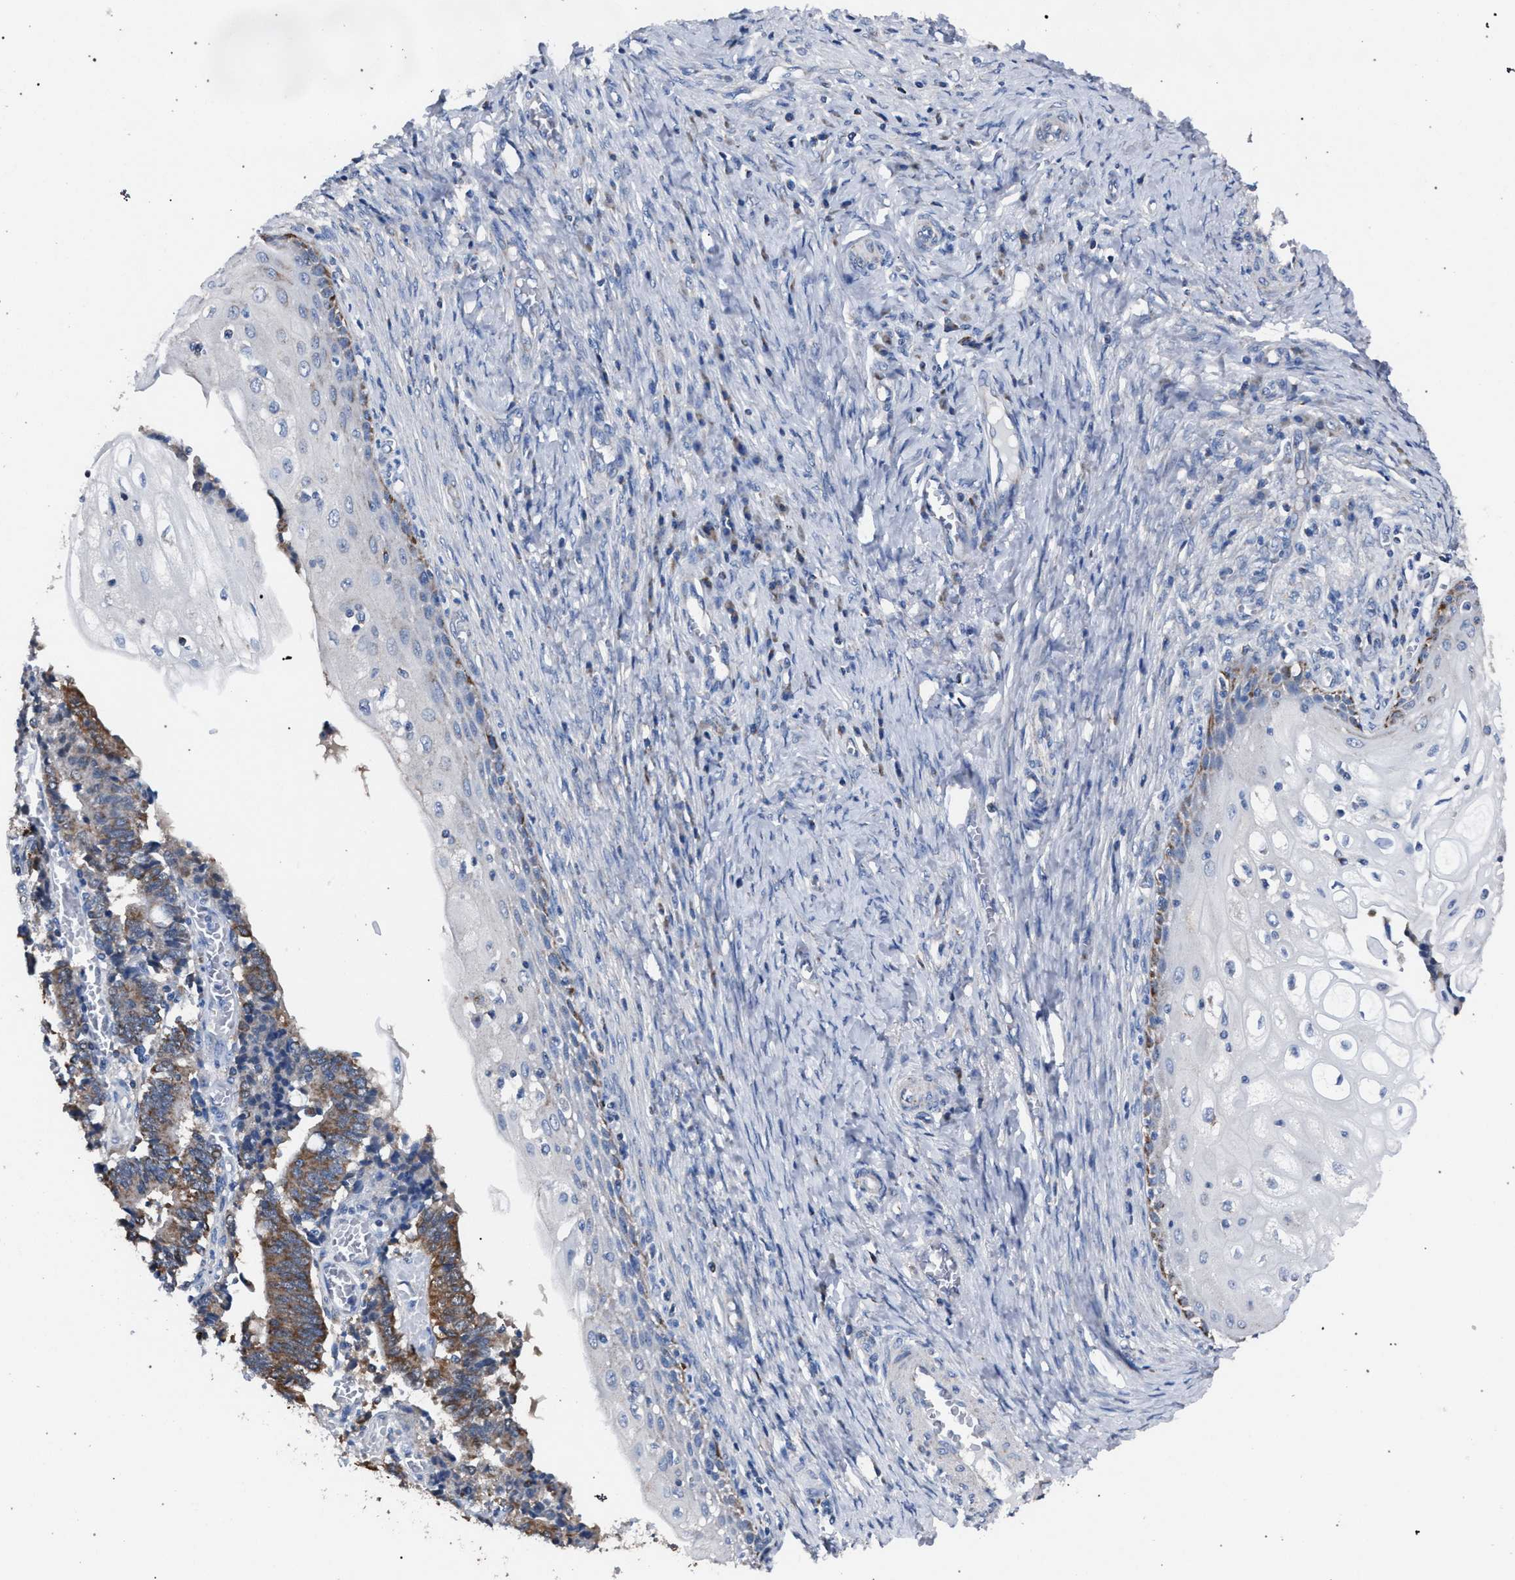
{"staining": {"intensity": "moderate", "quantity": ">75%", "location": "cytoplasmic/membranous"}, "tissue": "cervical cancer", "cell_type": "Tumor cells", "image_type": "cancer", "snomed": [{"axis": "morphology", "description": "Adenocarcinoma, NOS"}, {"axis": "topography", "description": "Cervix"}], "caption": "Immunohistochemistry micrograph of adenocarcinoma (cervical) stained for a protein (brown), which reveals medium levels of moderate cytoplasmic/membranous staining in about >75% of tumor cells.", "gene": "CRYZ", "patient": {"sex": "female", "age": 44}}